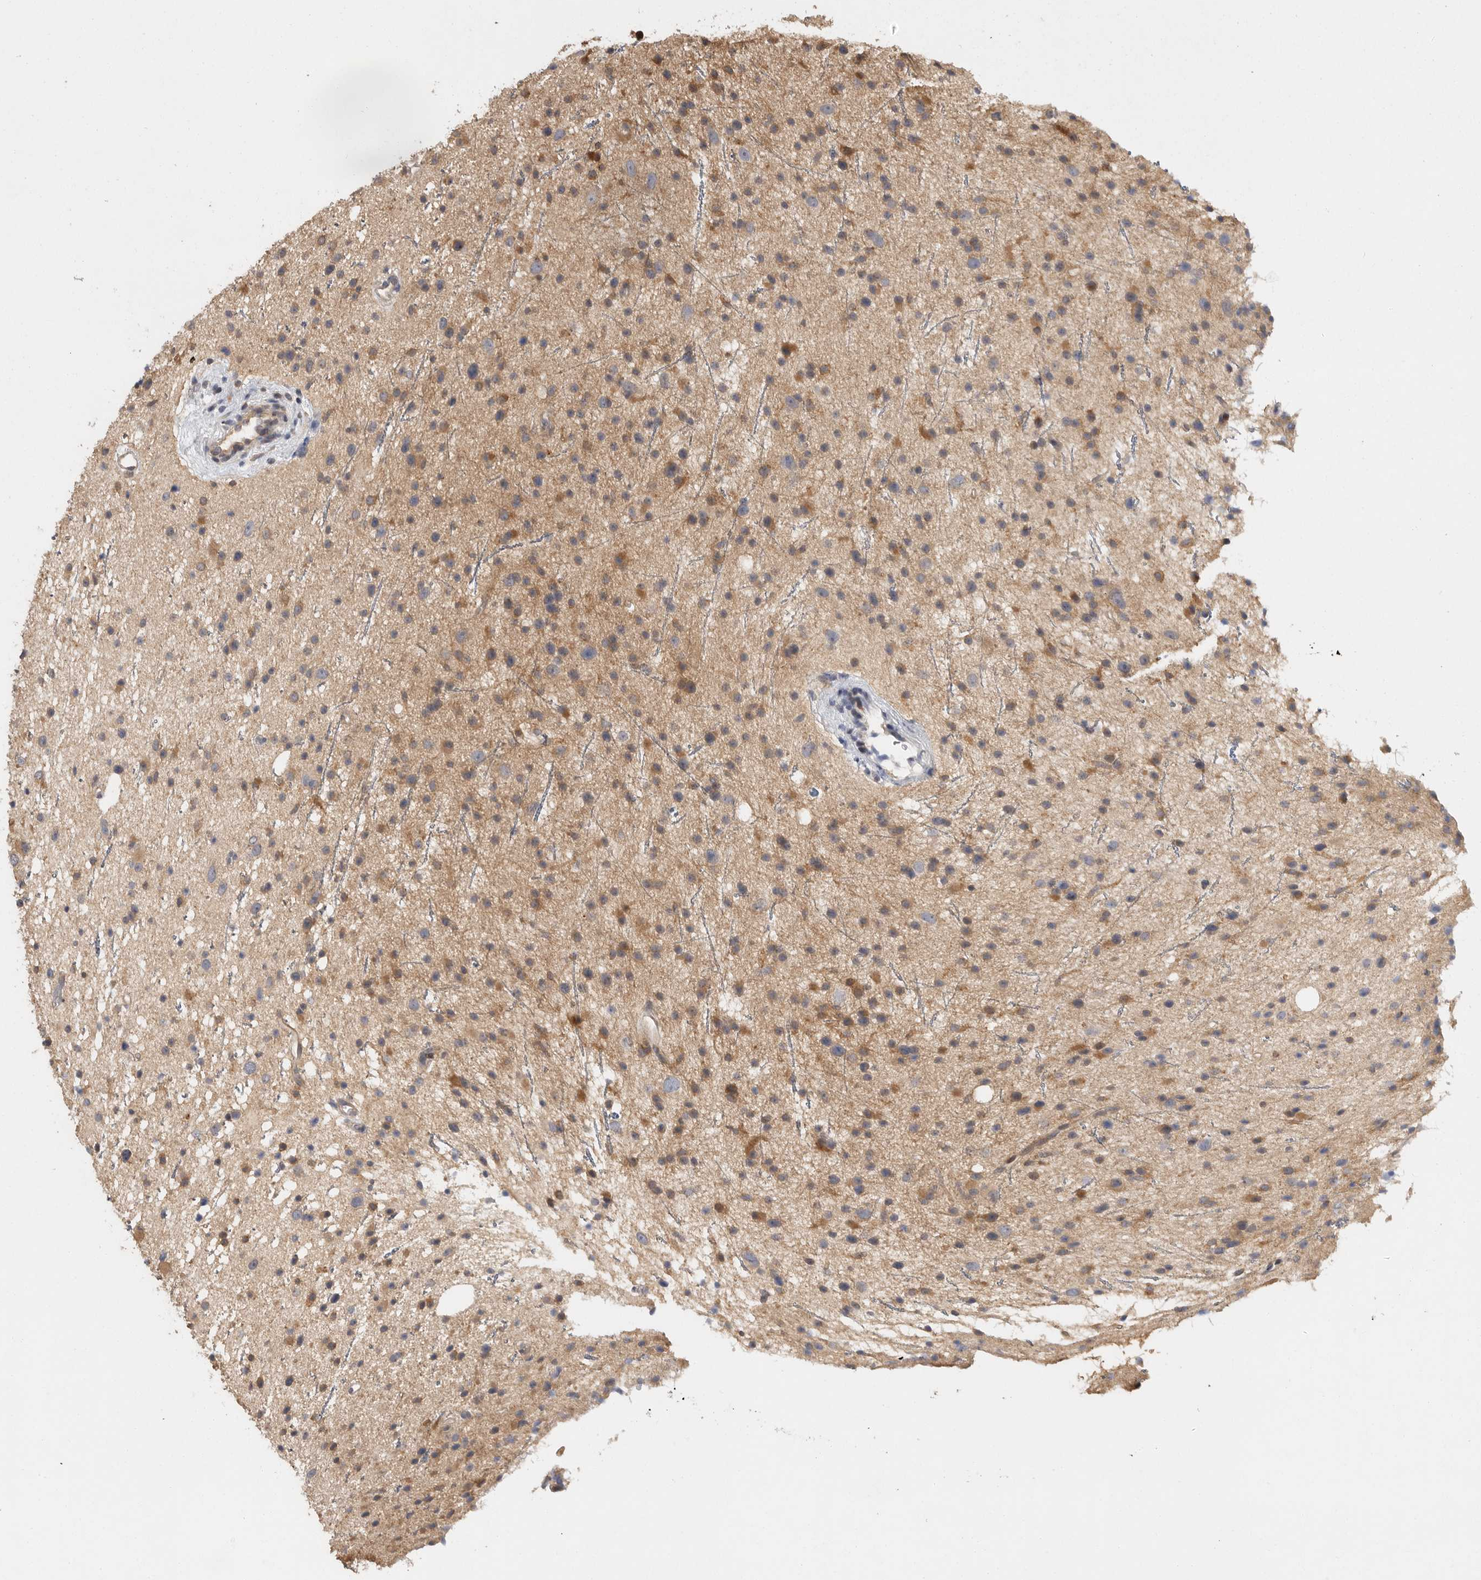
{"staining": {"intensity": "moderate", "quantity": ">75%", "location": "cytoplasmic/membranous"}, "tissue": "glioma", "cell_type": "Tumor cells", "image_type": "cancer", "snomed": [{"axis": "morphology", "description": "Glioma, malignant, Low grade"}, {"axis": "topography", "description": "Cerebral cortex"}], "caption": "Immunohistochemistry image of human glioma stained for a protein (brown), which shows medium levels of moderate cytoplasmic/membranous expression in about >75% of tumor cells.", "gene": "SWT1", "patient": {"sex": "female", "age": 39}}